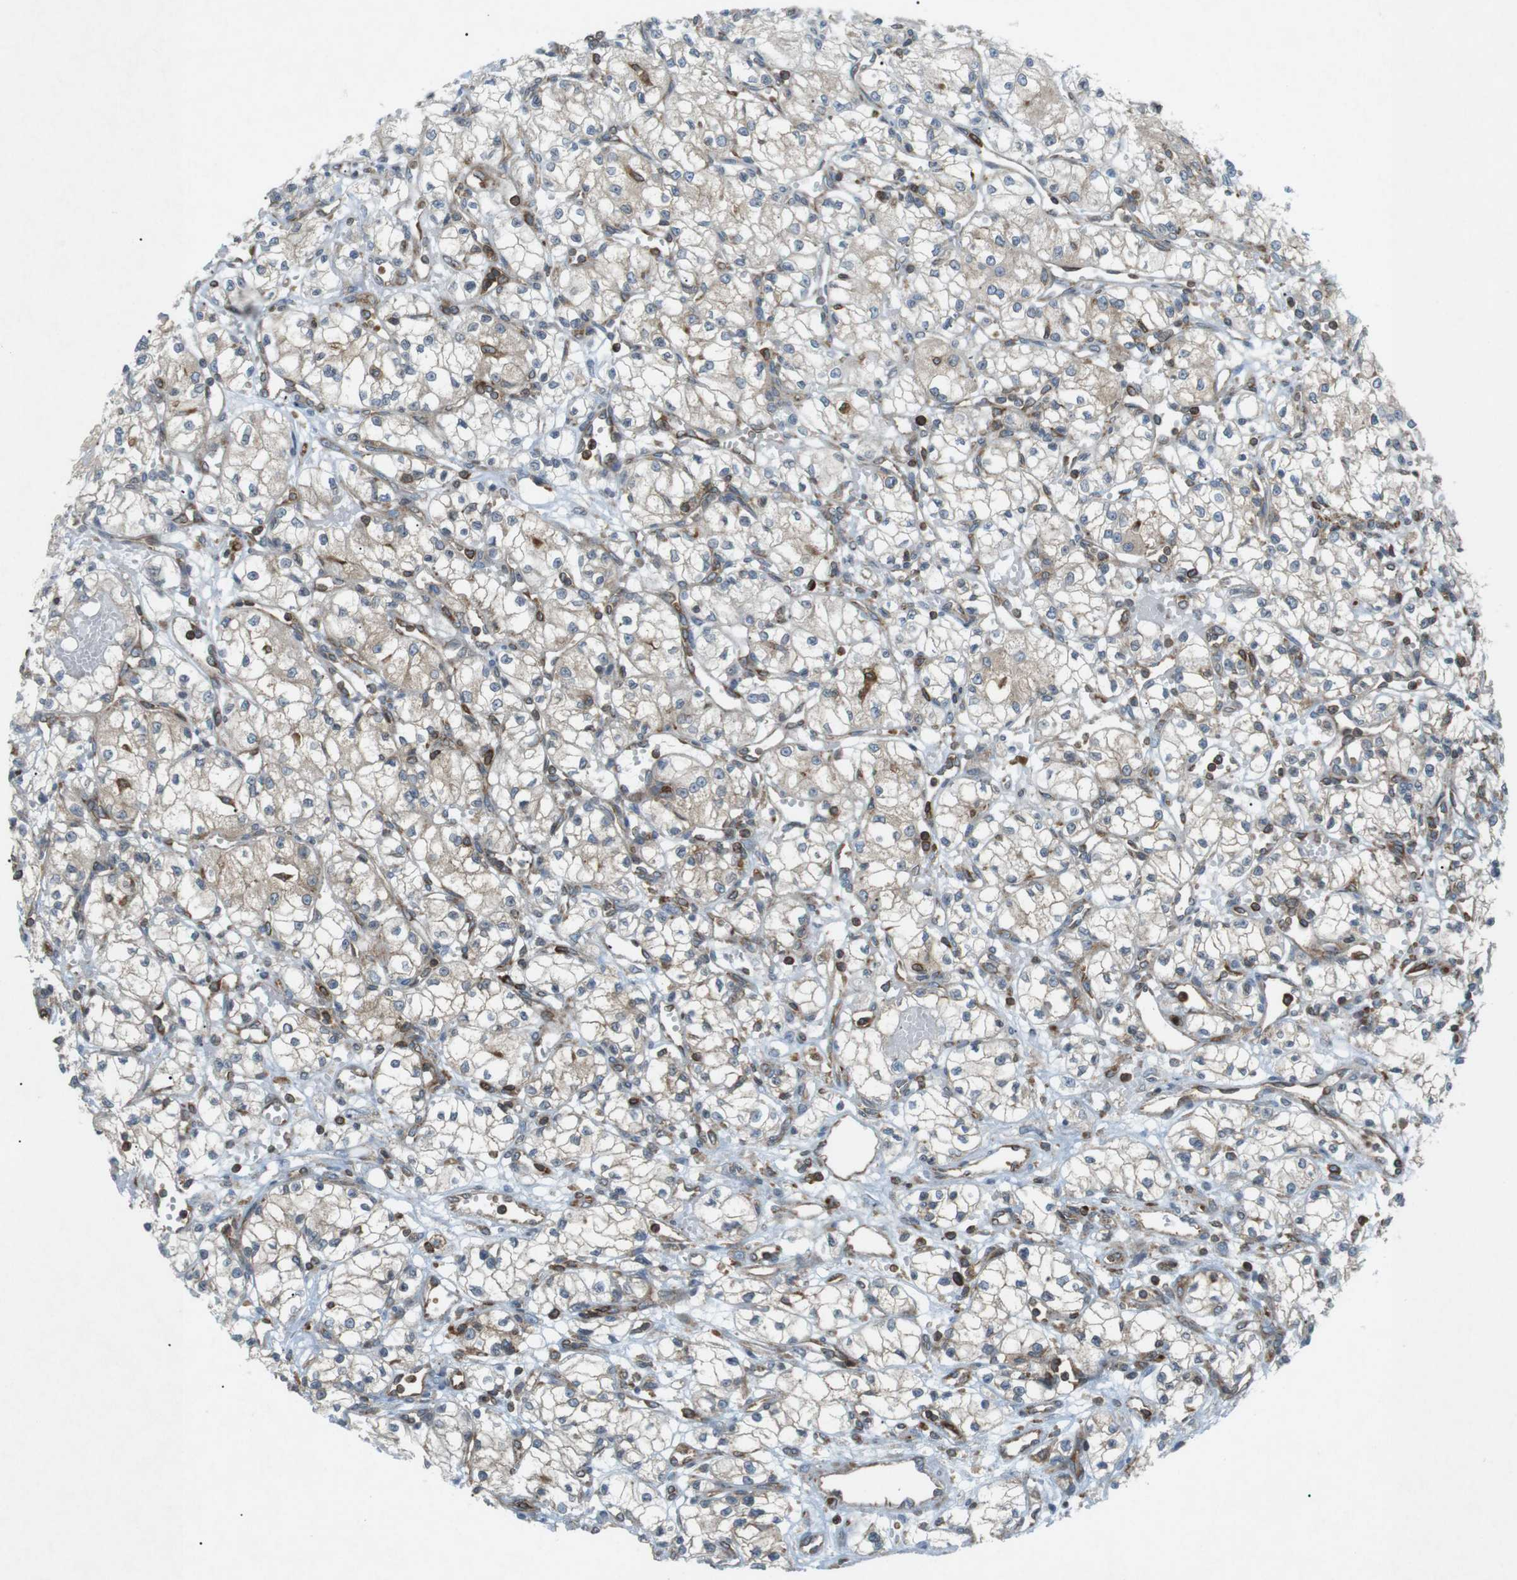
{"staining": {"intensity": "negative", "quantity": "none", "location": "none"}, "tissue": "renal cancer", "cell_type": "Tumor cells", "image_type": "cancer", "snomed": [{"axis": "morphology", "description": "Normal tissue, NOS"}, {"axis": "morphology", "description": "Adenocarcinoma, NOS"}, {"axis": "topography", "description": "Kidney"}], "caption": "Protein analysis of renal adenocarcinoma demonstrates no significant expression in tumor cells. (Brightfield microscopy of DAB (3,3'-diaminobenzidine) immunohistochemistry (IHC) at high magnification).", "gene": "FLII", "patient": {"sex": "male", "age": 59}}